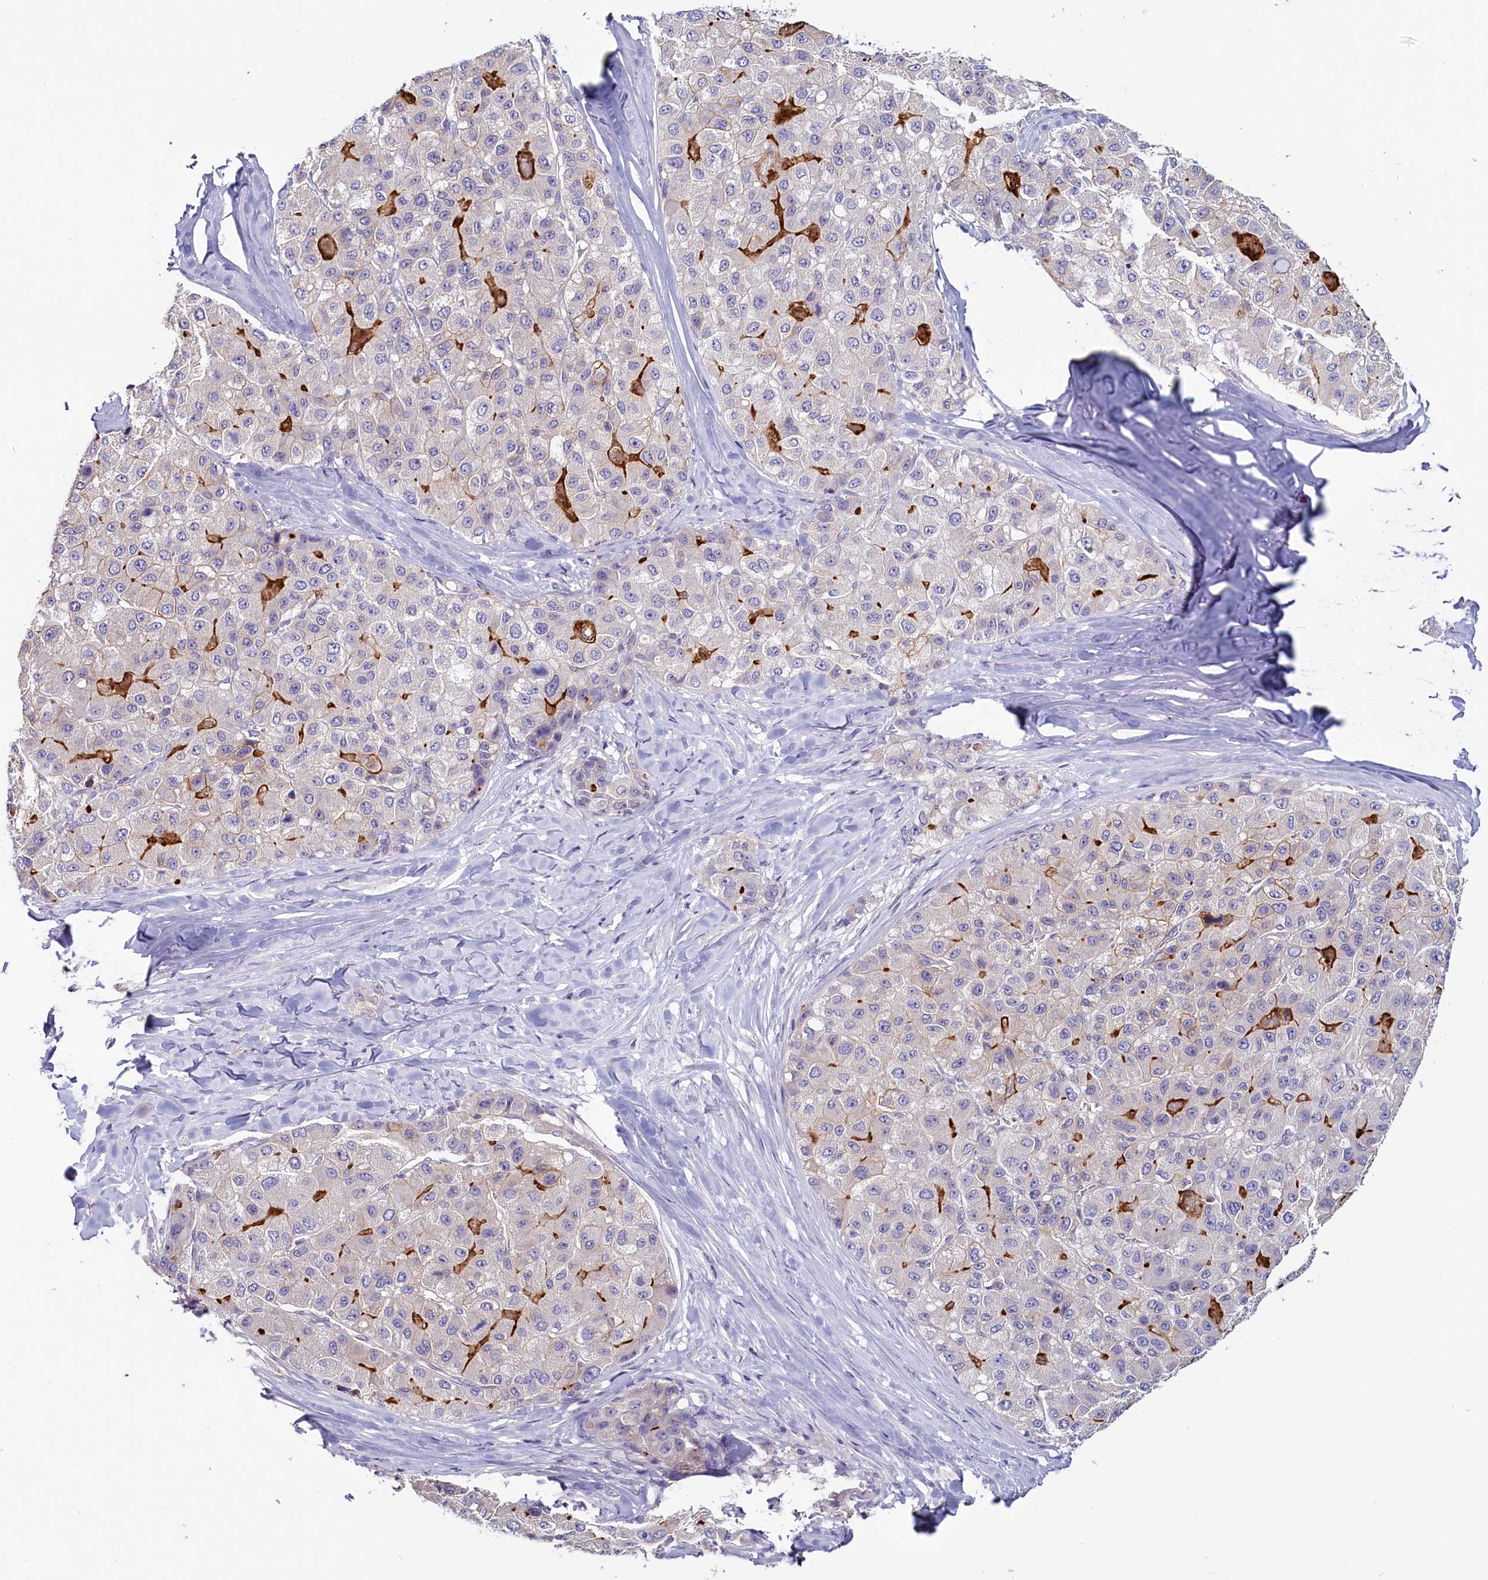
{"staining": {"intensity": "strong", "quantity": "<25%", "location": "cytoplasmic/membranous"}, "tissue": "liver cancer", "cell_type": "Tumor cells", "image_type": "cancer", "snomed": [{"axis": "morphology", "description": "Carcinoma, Hepatocellular, NOS"}, {"axis": "topography", "description": "Liver"}], "caption": "This image reveals liver cancer (hepatocellular carcinoma) stained with immunohistochemistry to label a protein in brown. The cytoplasmic/membranous of tumor cells show strong positivity for the protein. Nuclei are counter-stained blue.", "gene": "PDE6D", "patient": {"sex": "male", "age": 80}}